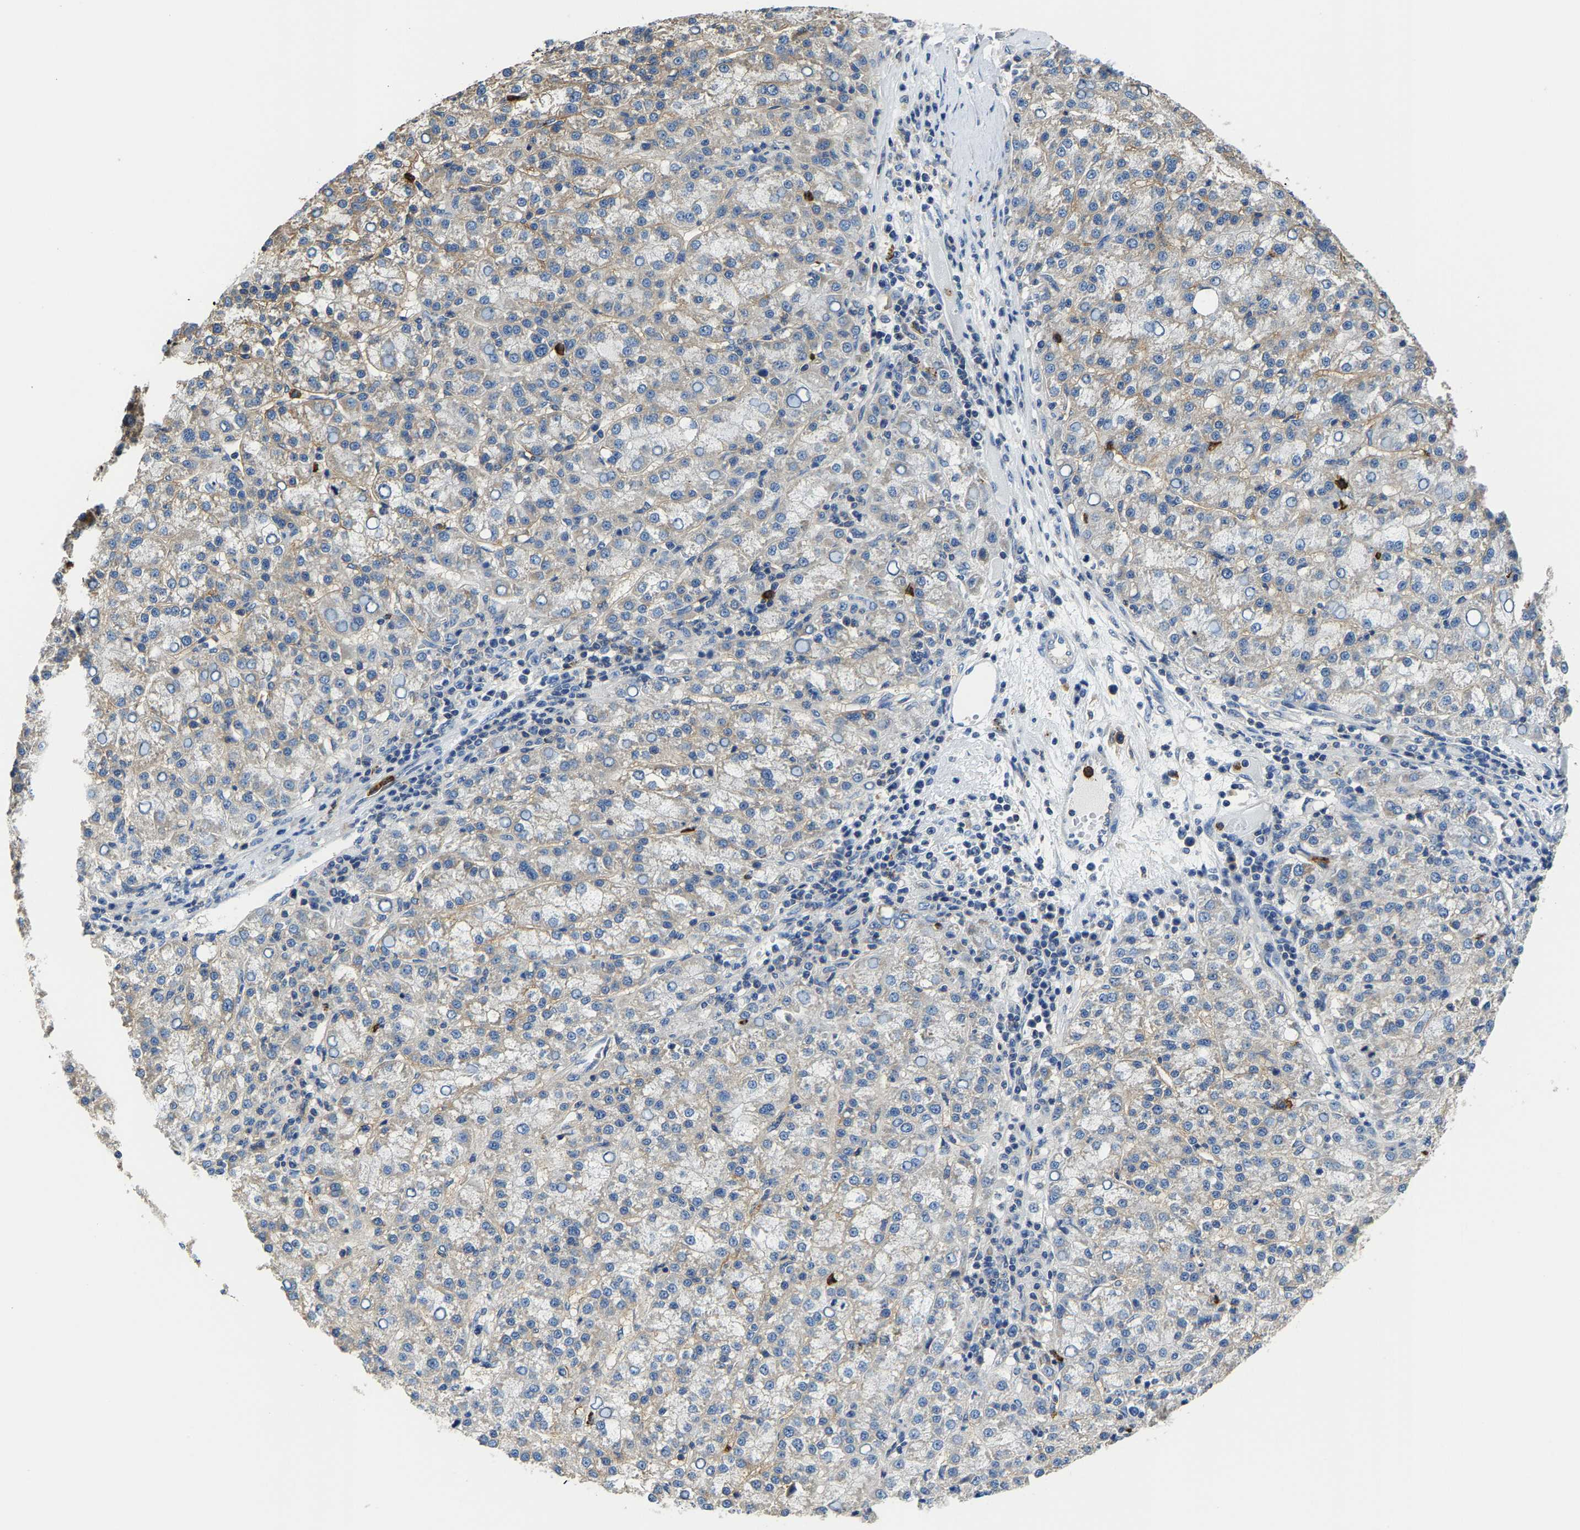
{"staining": {"intensity": "weak", "quantity": "<25%", "location": "cytoplasmic/membranous"}, "tissue": "liver cancer", "cell_type": "Tumor cells", "image_type": "cancer", "snomed": [{"axis": "morphology", "description": "Carcinoma, Hepatocellular, NOS"}, {"axis": "topography", "description": "Liver"}], "caption": "Tumor cells show no significant protein positivity in liver cancer (hepatocellular carcinoma).", "gene": "TRAF6", "patient": {"sex": "female", "age": 58}}